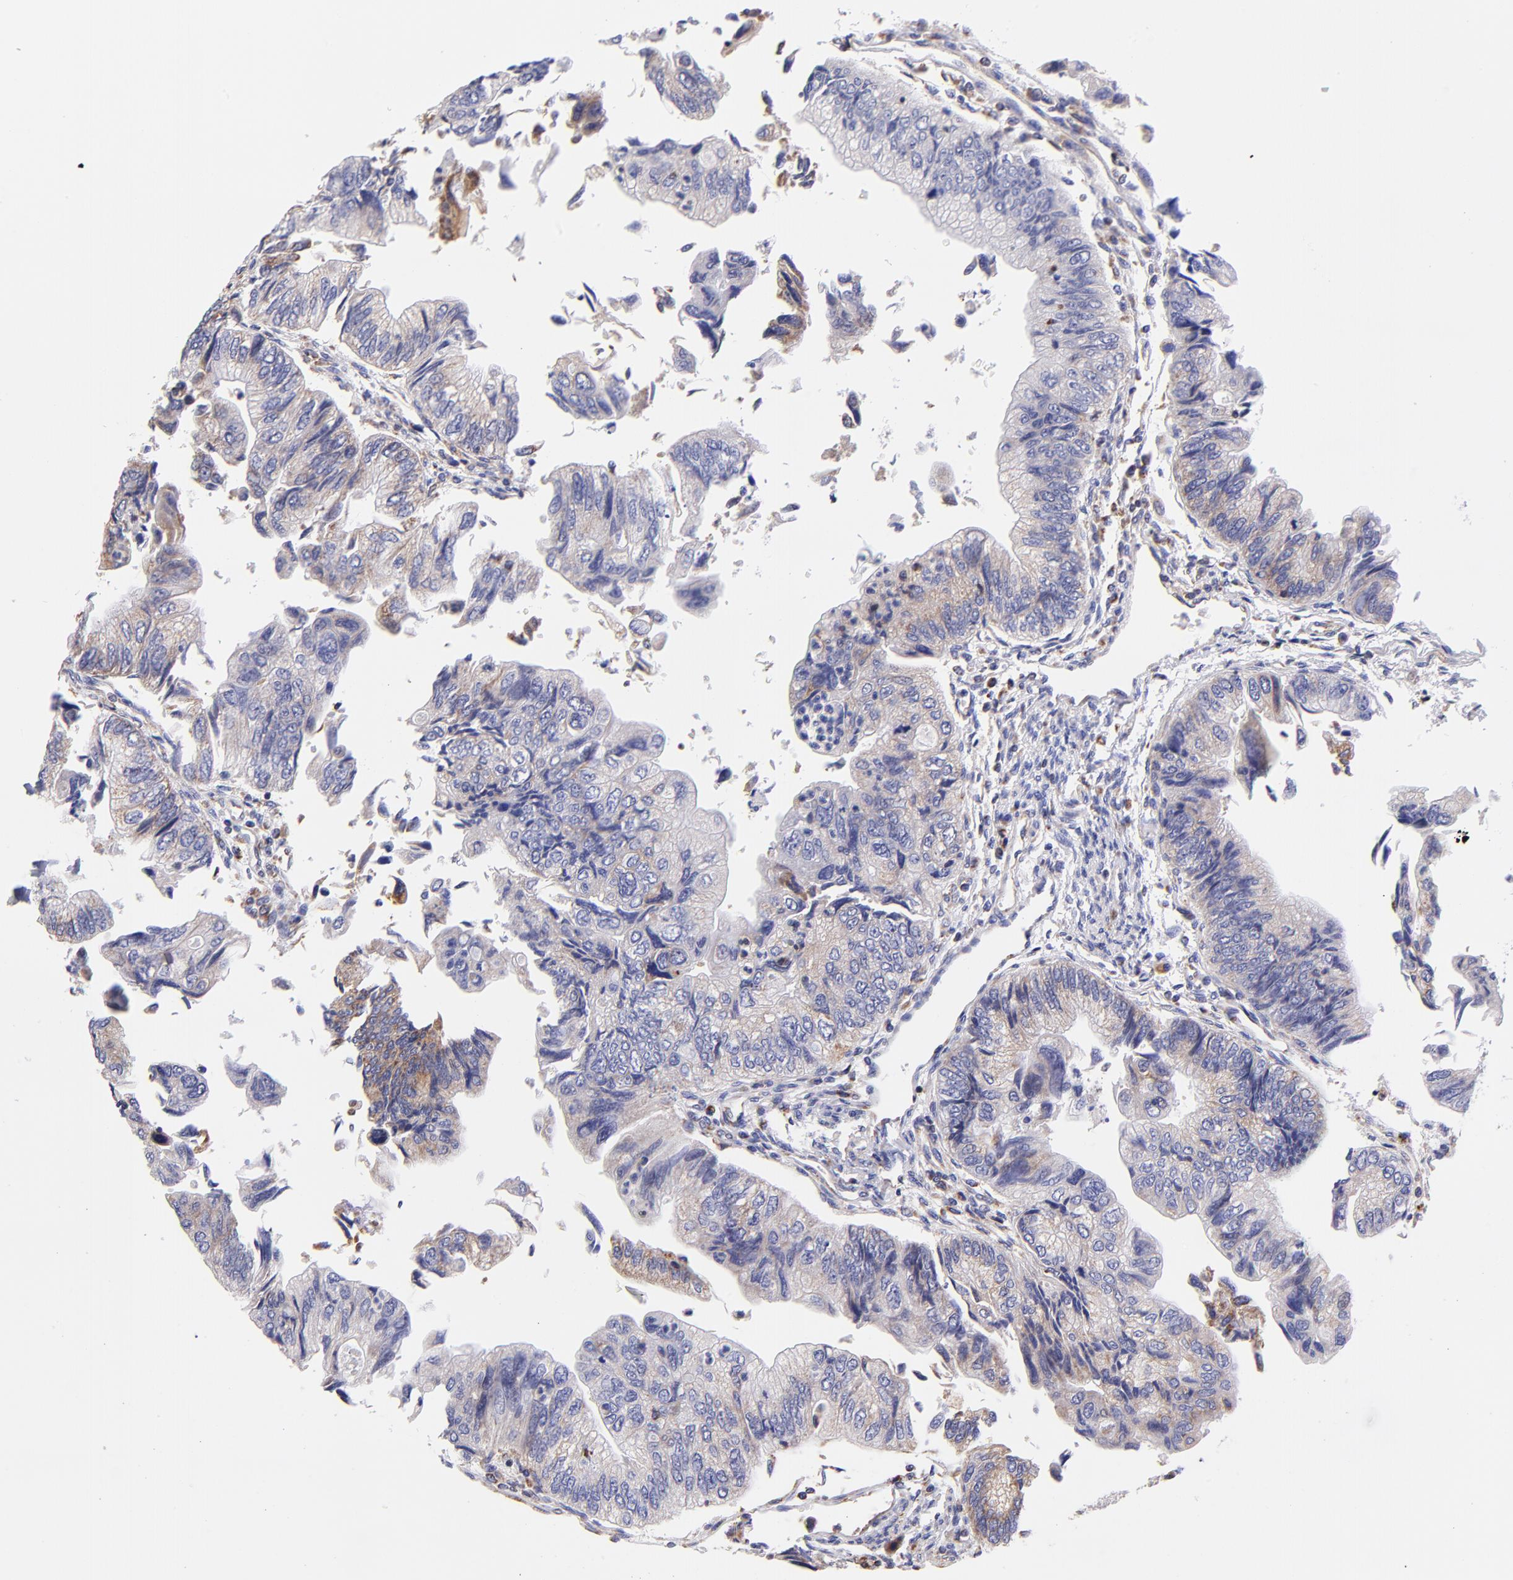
{"staining": {"intensity": "weak", "quantity": "25%-75%", "location": "cytoplasmic/membranous"}, "tissue": "colorectal cancer", "cell_type": "Tumor cells", "image_type": "cancer", "snomed": [{"axis": "morphology", "description": "Adenocarcinoma, NOS"}, {"axis": "topography", "description": "Colon"}], "caption": "Colorectal adenocarcinoma stained for a protein (brown) reveals weak cytoplasmic/membranous positive staining in about 25%-75% of tumor cells.", "gene": "NDUFB7", "patient": {"sex": "female", "age": 11}}